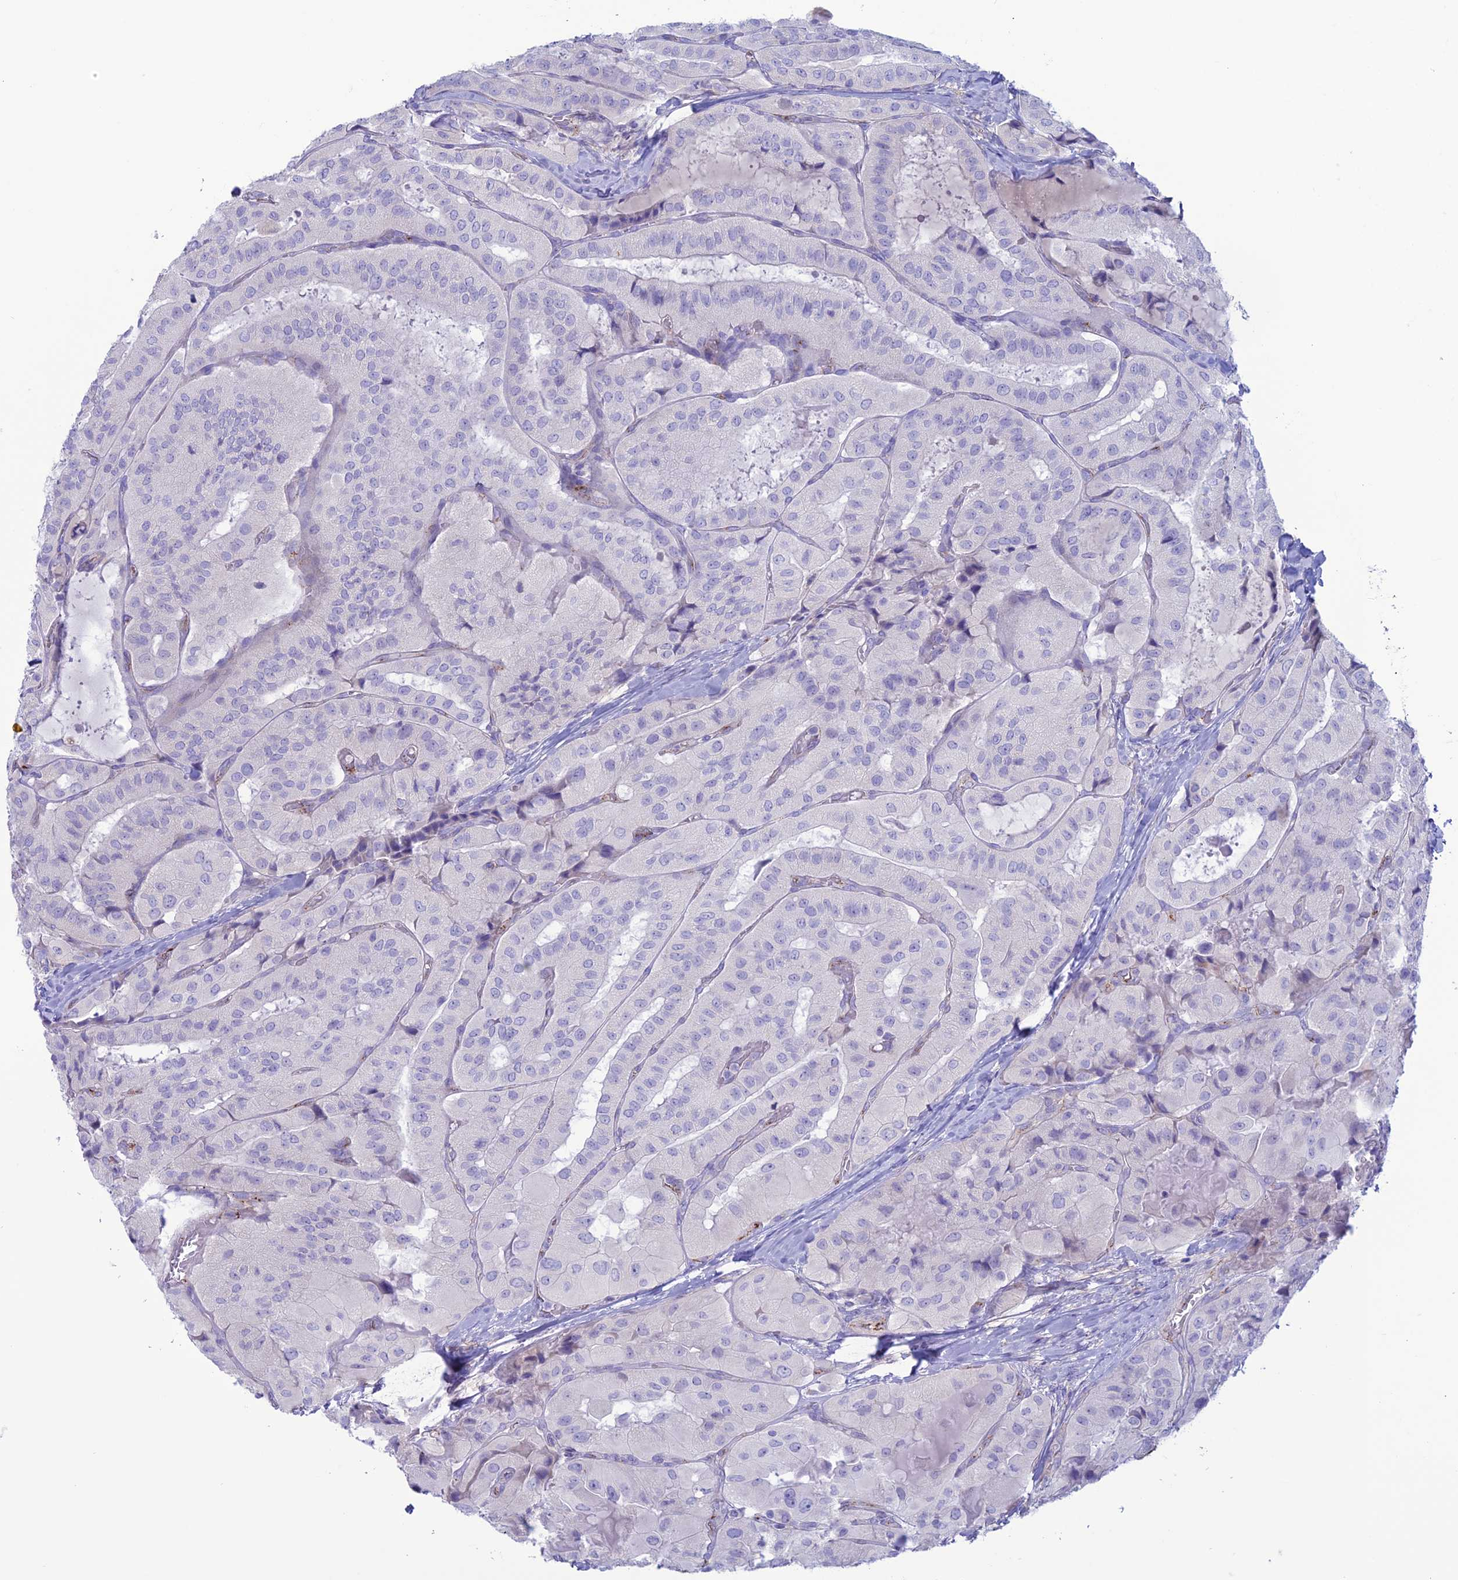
{"staining": {"intensity": "negative", "quantity": "none", "location": "none"}, "tissue": "thyroid cancer", "cell_type": "Tumor cells", "image_type": "cancer", "snomed": [{"axis": "morphology", "description": "Normal tissue, NOS"}, {"axis": "morphology", "description": "Papillary adenocarcinoma, NOS"}, {"axis": "topography", "description": "Thyroid gland"}], "caption": "Immunohistochemical staining of thyroid cancer (papillary adenocarcinoma) reveals no significant expression in tumor cells.", "gene": "CDC42EP5", "patient": {"sex": "female", "age": 59}}